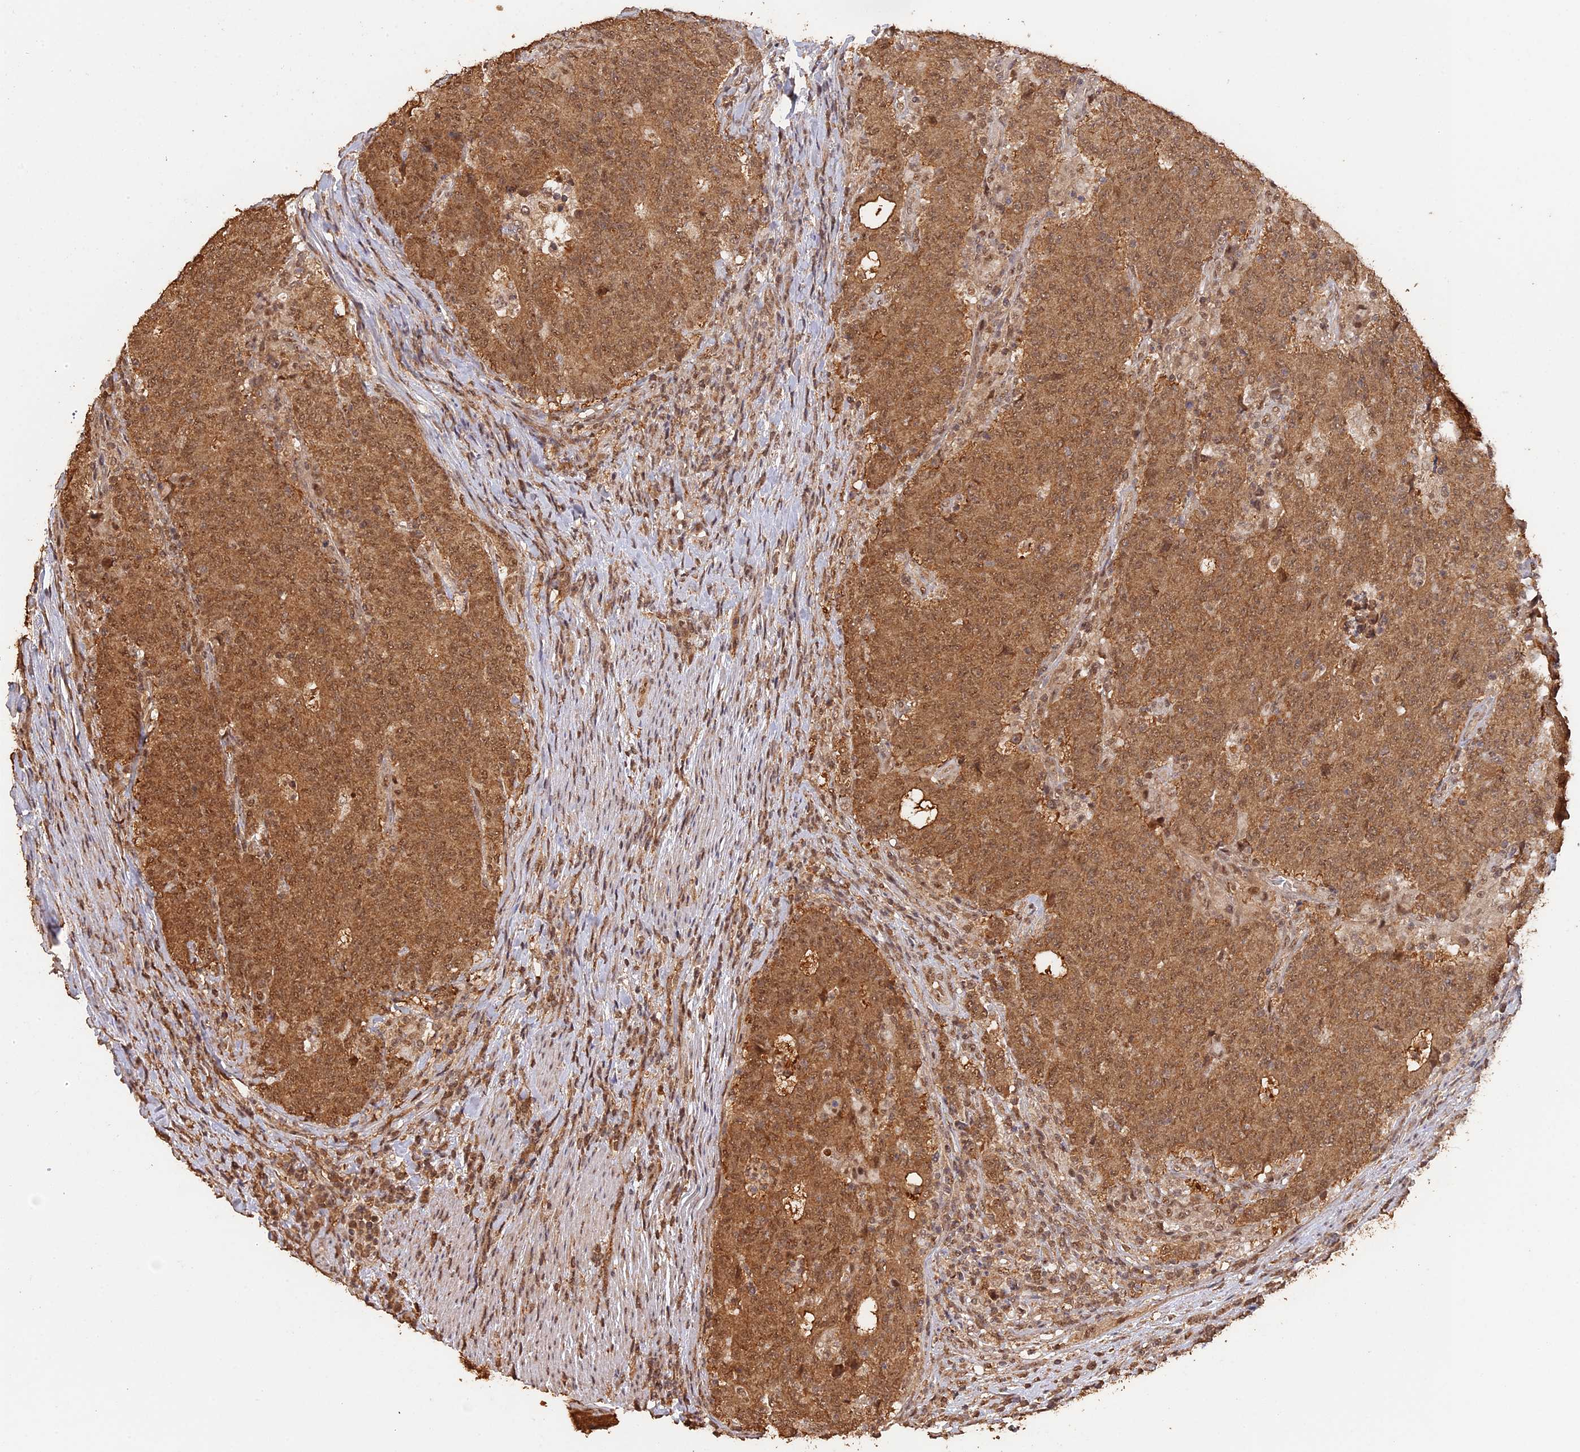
{"staining": {"intensity": "moderate", "quantity": ">75%", "location": "cytoplasmic/membranous,nuclear"}, "tissue": "colorectal cancer", "cell_type": "Tumor cells", "image_type": "cancer", "snomed": [{"axis": "morphology", "description": "Adenocarcinoma, NOS"}, {"axis": "topography", "description": "Colon"}], "caption": "Colorectal cancer (adenocarcinoma) stained for a protein exhibits moderate cytoplasmic/membranous and nuclear positivity in tumor cells.", "gene": "PSMC6", "patient": {"sex": "female", "age": 75}}